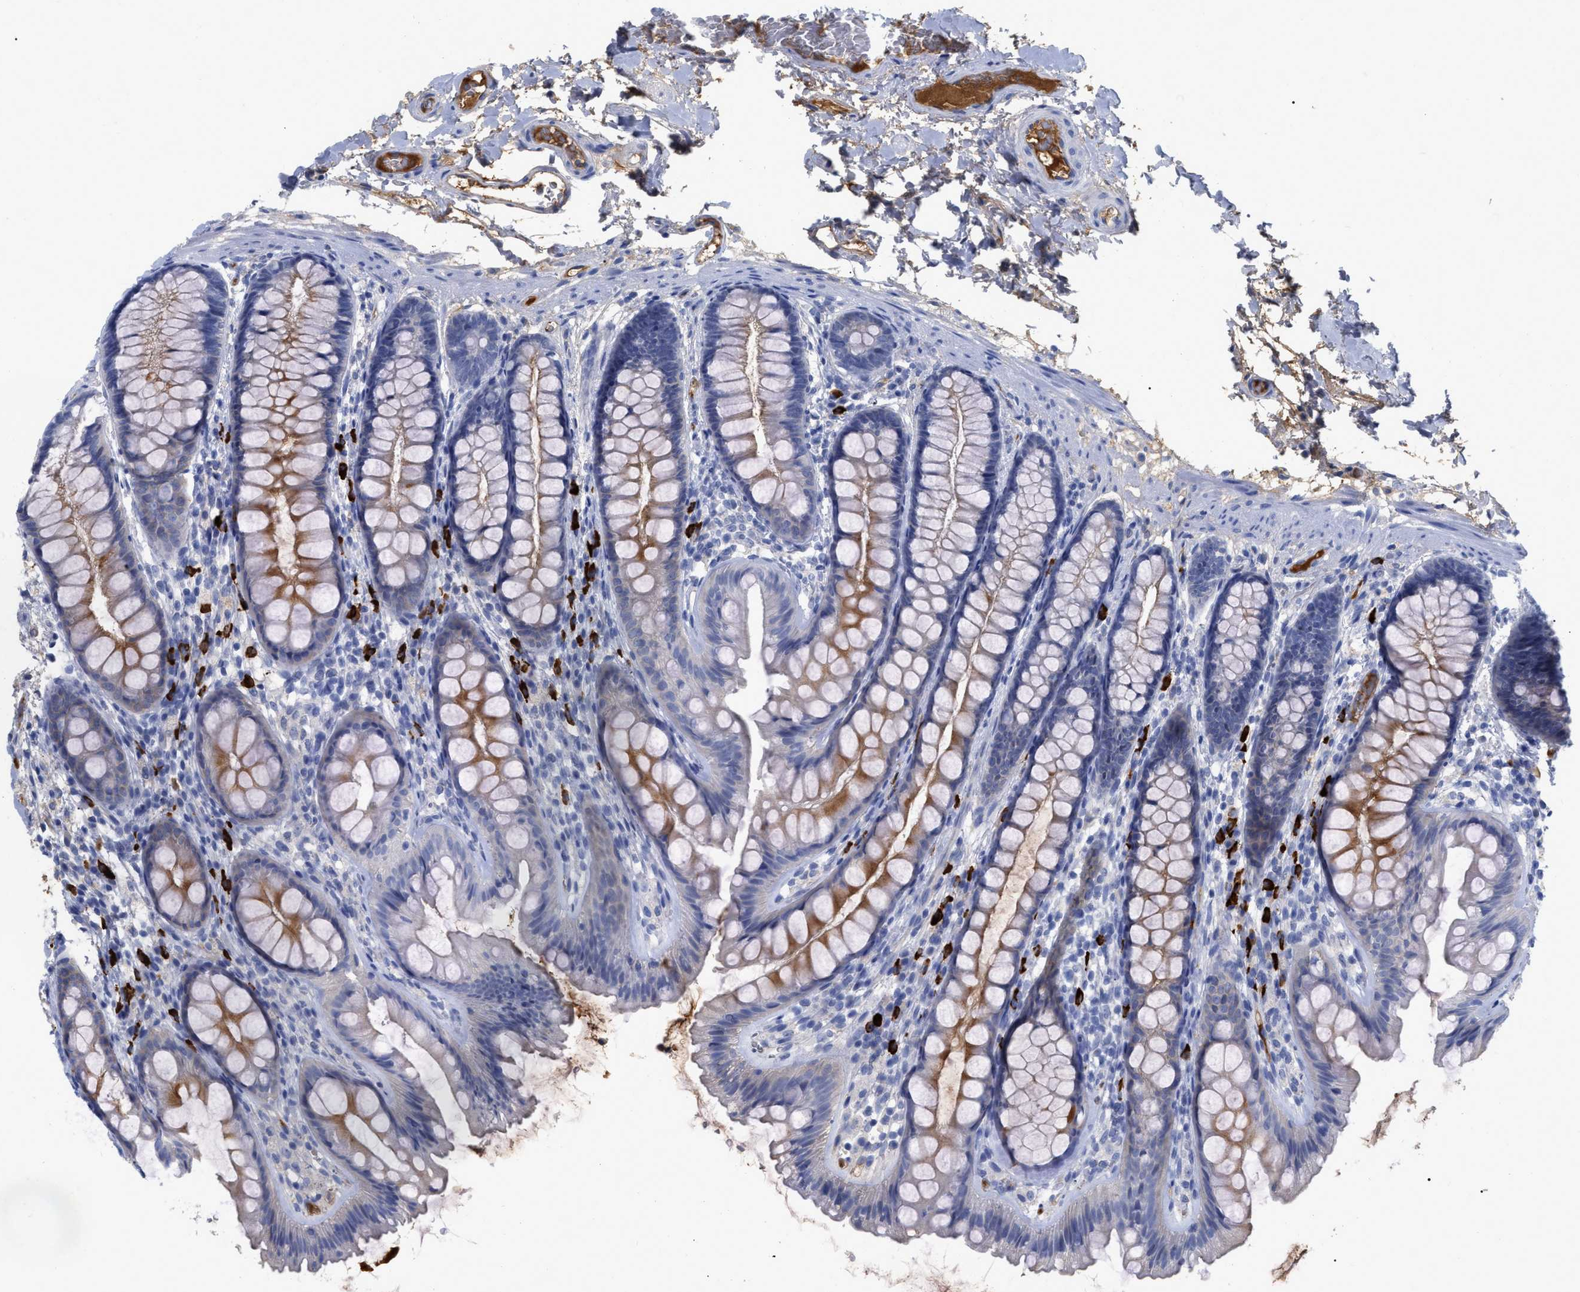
{"staining": {"intensity": "negative", "quantity": "none", "location": "none"}, "tissue": "colon", "cell_type": "Endothelial cells", "image_type": "normal", "snomed": [{"axis": "morphology", "description": "Normal tissue, NOS"}, {"axis": "topography", "description": "Colon"}], "caption": "High power microscopy photomicrograph of an immunohistochemistry micrograph of normal colon, revealing no significant expression in endothelial cells.", "gene": "IGHV5", "patient": {"sex": "female", "age": 56}}